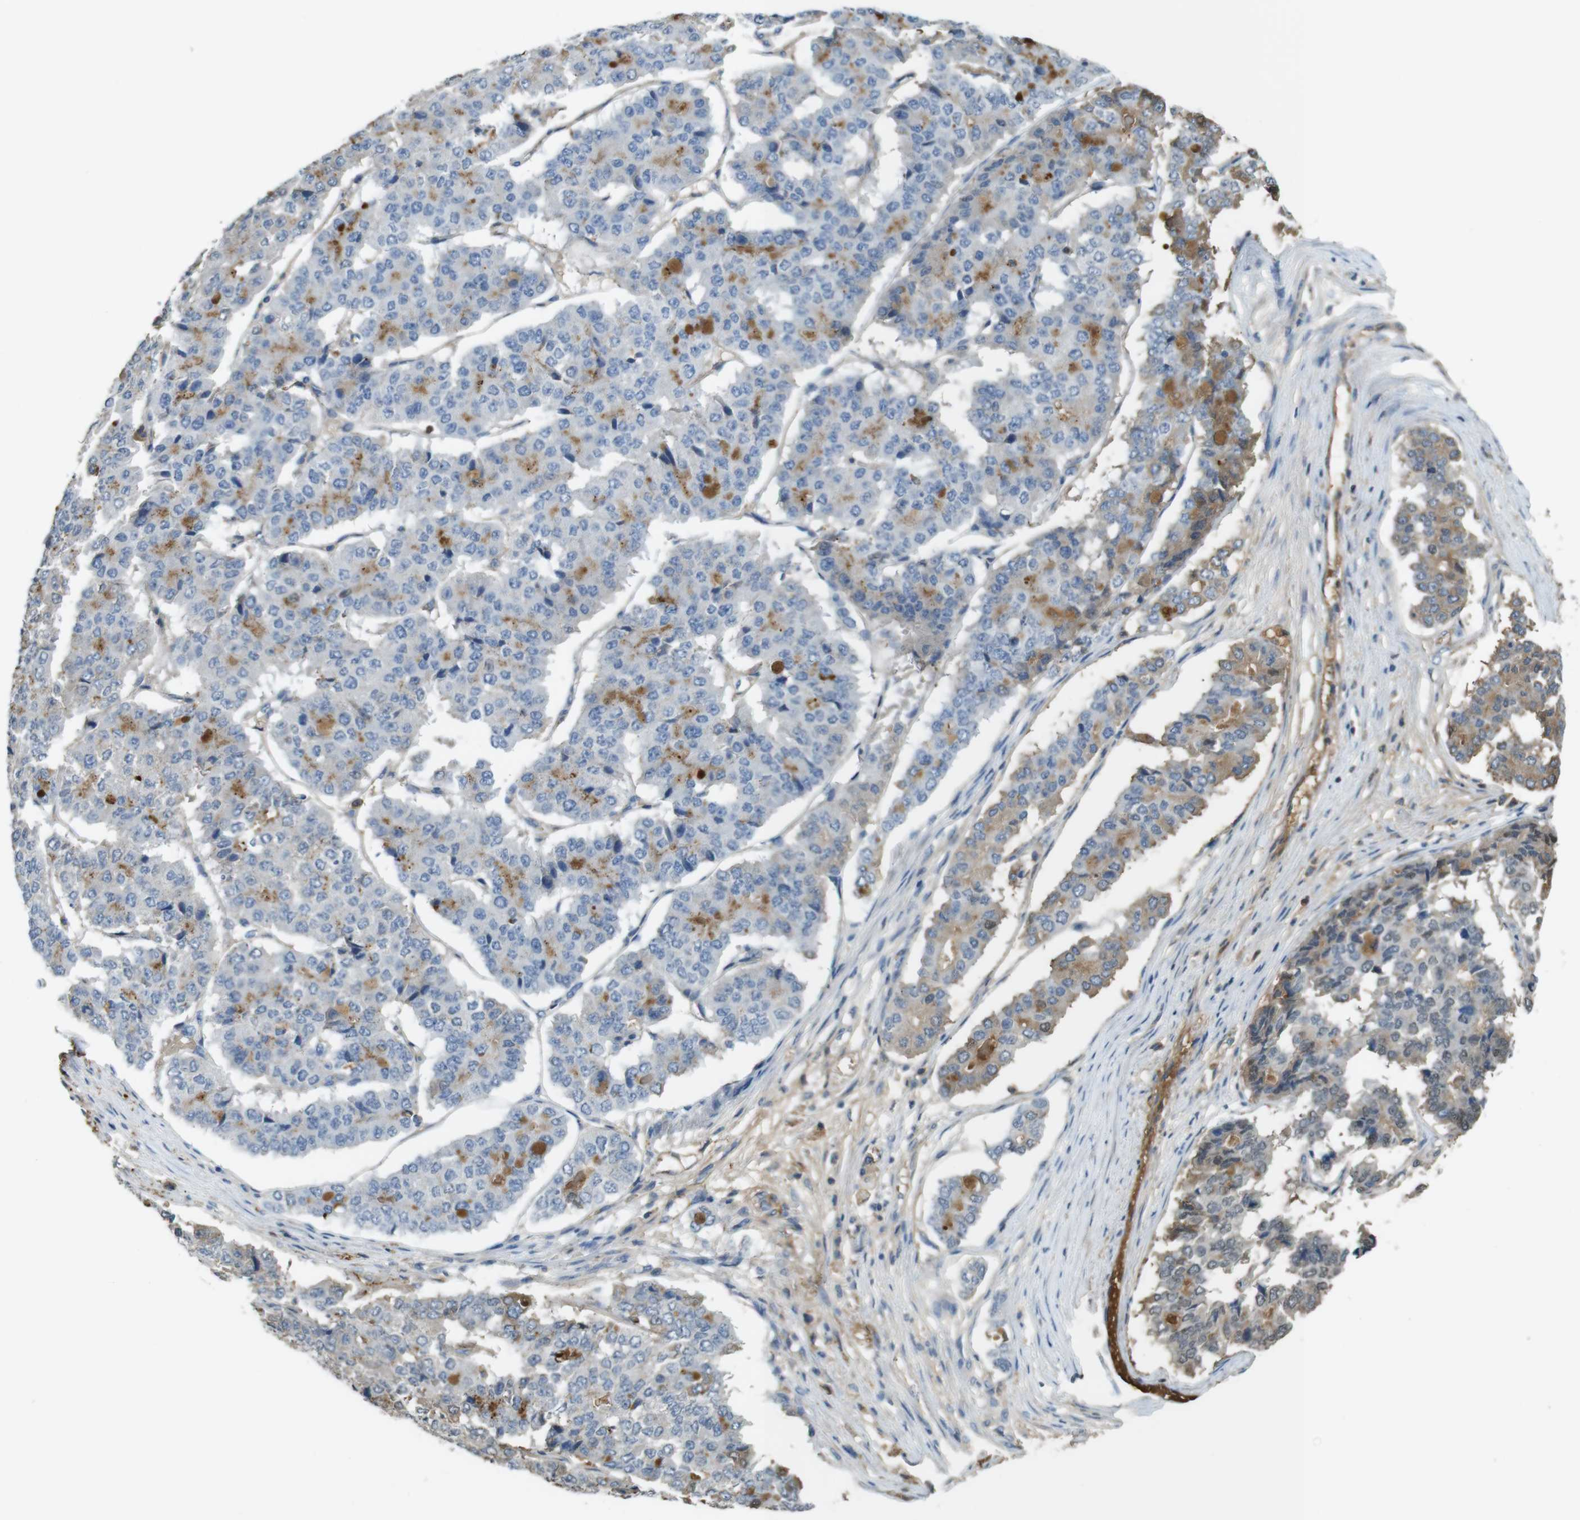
{"staining": {"intensity": "moderate", "quantity": "<25%", "location": "cytoplasmic/membranous"}, "tissue": "pancreatic cancer", "cell_type": "Tumor cells", "image_type": "cancer", "snomed": [{"axis": "morphology", "description": "Adenocarcinoma, NOS"}, {"axis": "topography", "description": "Pancreas"}], "caption": "Brown immunohistochemical staining in adenocarcinoma (pancreatic) exhibits moderate cytoplasmic/membranous expression in approximately <25% of tumor cells. The staining is performed using DAB (3,3'-diaminobenzidine) brown chromogen to label protein expression. The nuclei are counter-stained blue using hematoxylin.", "gene": "LTBP4", "patient": {"sex": "male", "age": 50}}